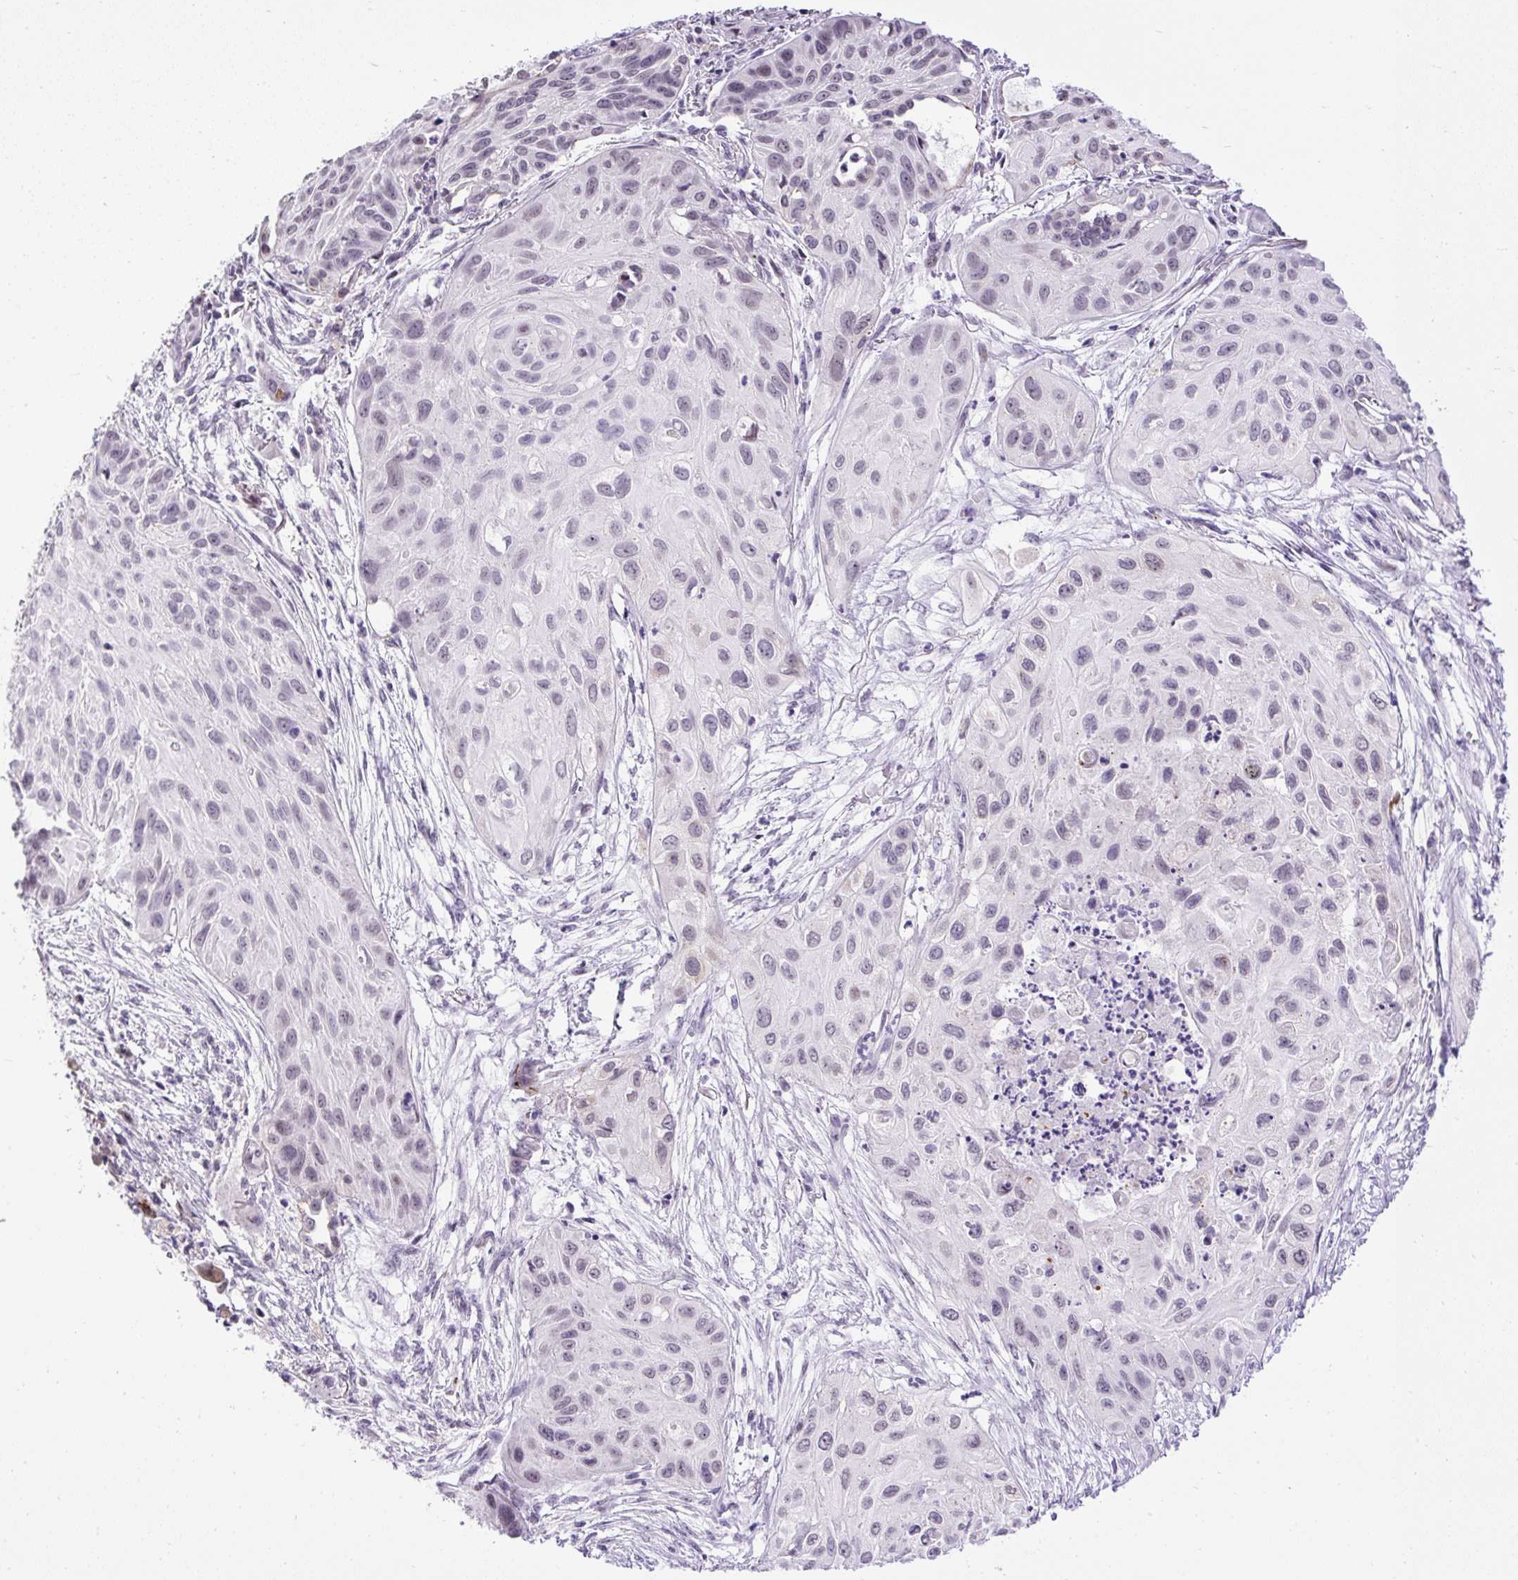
{"staining": {"intensity": "weak", "quantity": "25%-75%", "location": "nuclear"}, "tissue": "lung cancer", "cell_type": "Tumor cells", "image_type": "cancer", "snomed": [{"axis": "morphology", "description": "Squamous cell carcinoma, NOS"}, {"axis": "topography", "description": "Lung"}], "caption": "Lung cancer tissue demonstrates weak nuclear positivity in about 25%-75% of tumor cells (DAB = brown stain, brightfield microscopy at high magnification).", "gene": "WNT10B", "patient": {"sex": "male", "age": 71}}